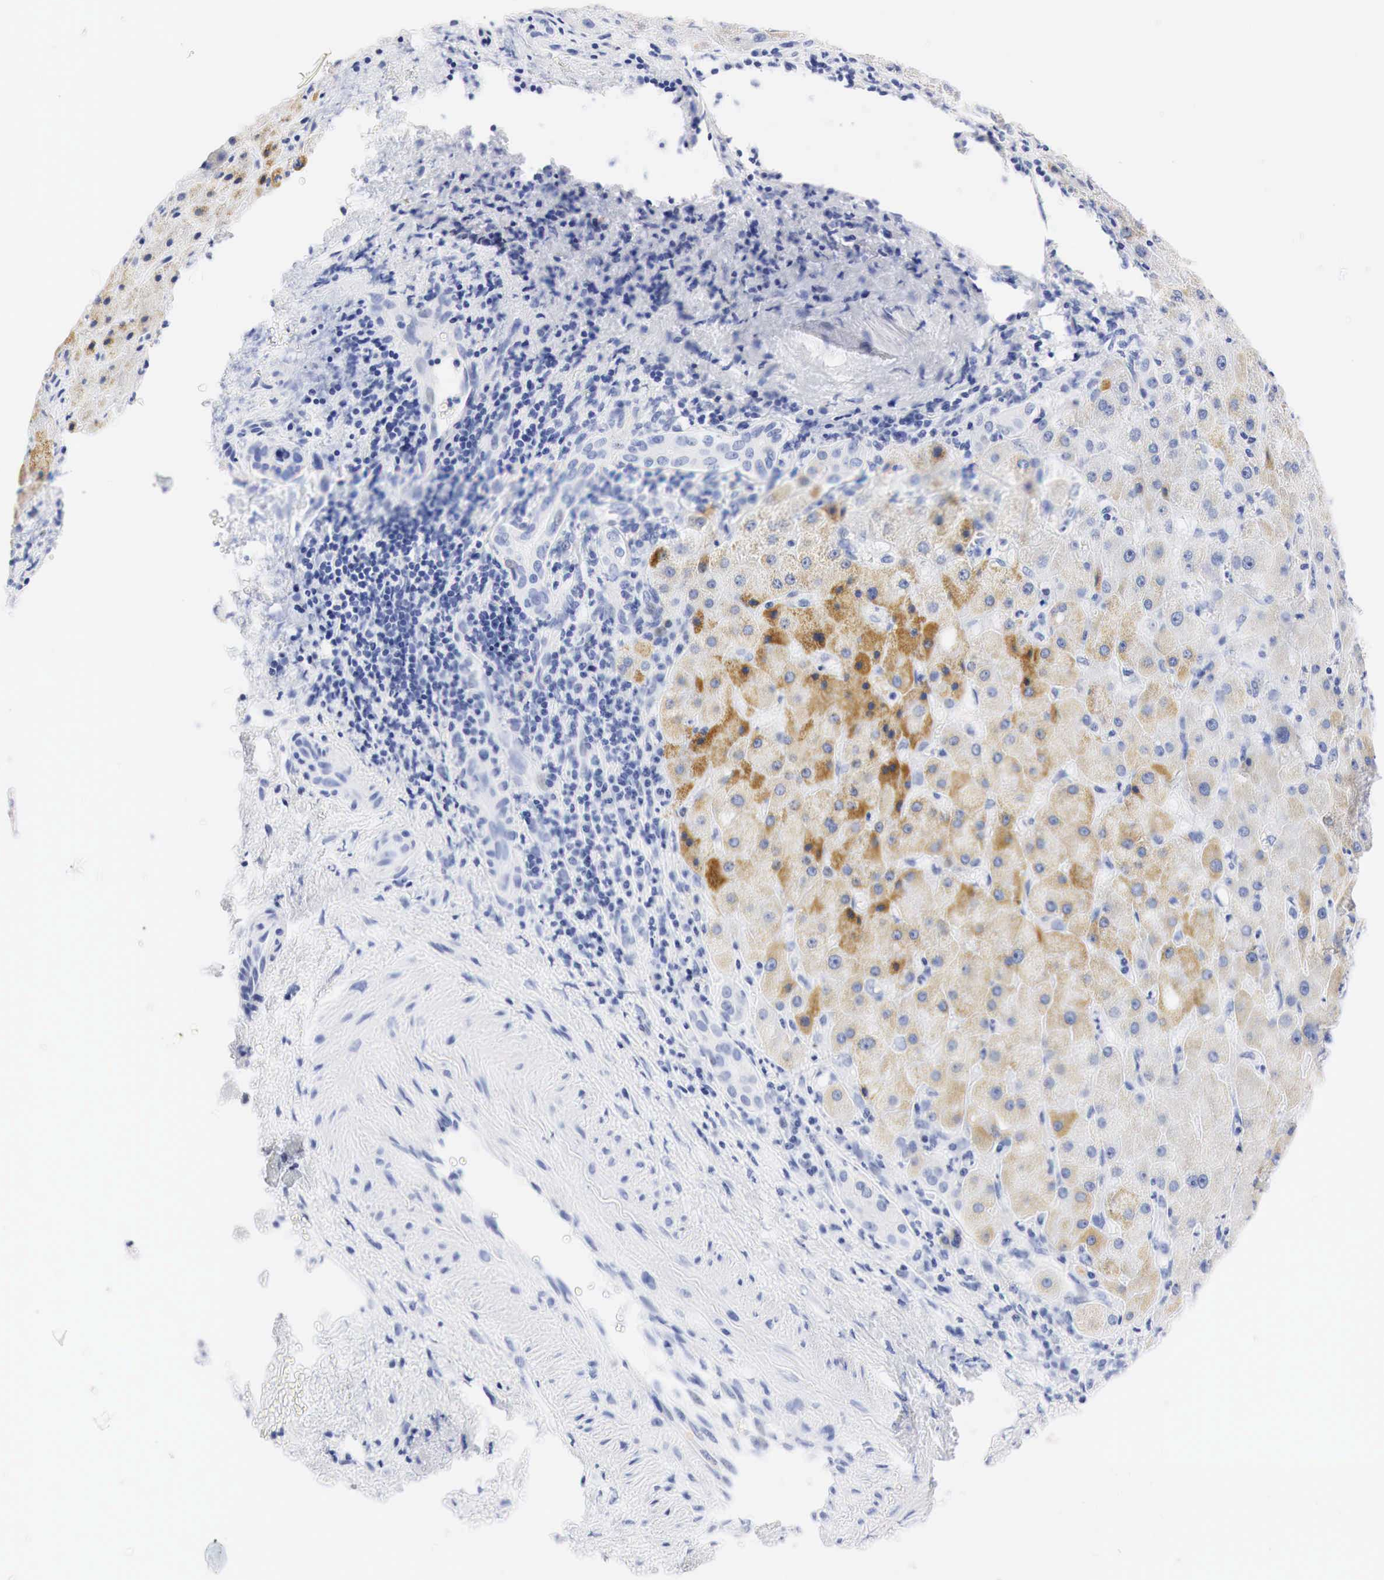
{"staining": {"intensity": "negative", "quantity": "none", "location": "none"}, "tissue": "liver cancer", "cell_type": "Tumor cells", "image_type": "cancer", "snomed": [{"axis": "morphology", "description": "Cholangiocarcinoma"}, {"axis": "topography", "description": "Liver"}], "caption": "Liver cancer was stained to show a protein in brown. There is no significant staining in tumor cells. The staining is performed using DAB brown chromogen with nuclei counter-stained in using hematoxylin.", "gene": "NKX2-1", "patient": {"sex": "female", "age": 79}}